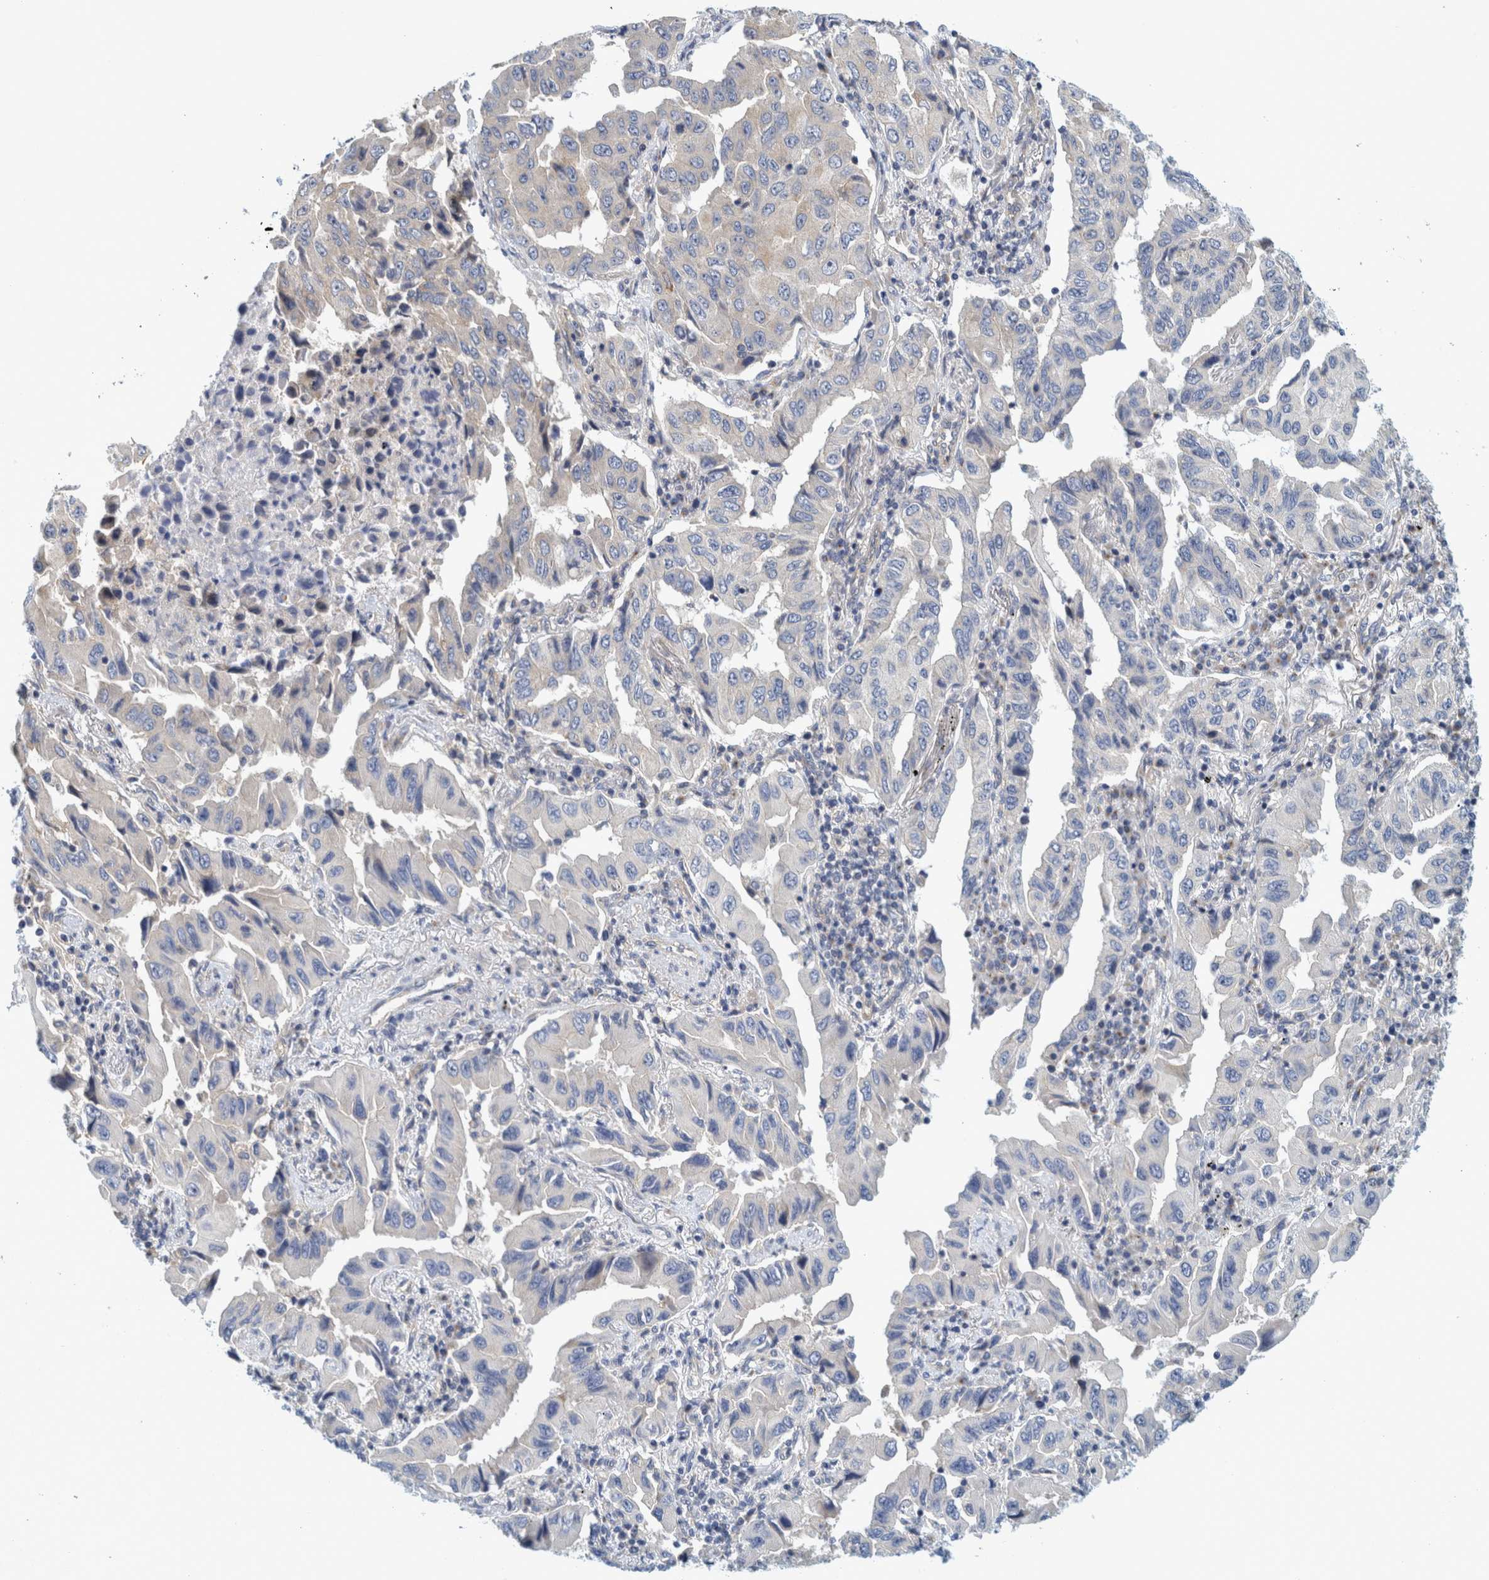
{"staining": {"intensity": "negative", "quantity": "none", "location": "none"}, "tissue": "lung cancer", "cell_type": "Tumor cells", "image_type": "cancer", "snomed": [{"axis": "morphology", "description": "Adenocarcinoma, NOS"}, {"axis": "topography", "description": "Lung"}], "caption": "A micrograph of human adenocarcinoma (lung) is negative for staining in tumor cells.", "gene": "ZNF324B", "patient": {"sex": "female", "age": 65}}